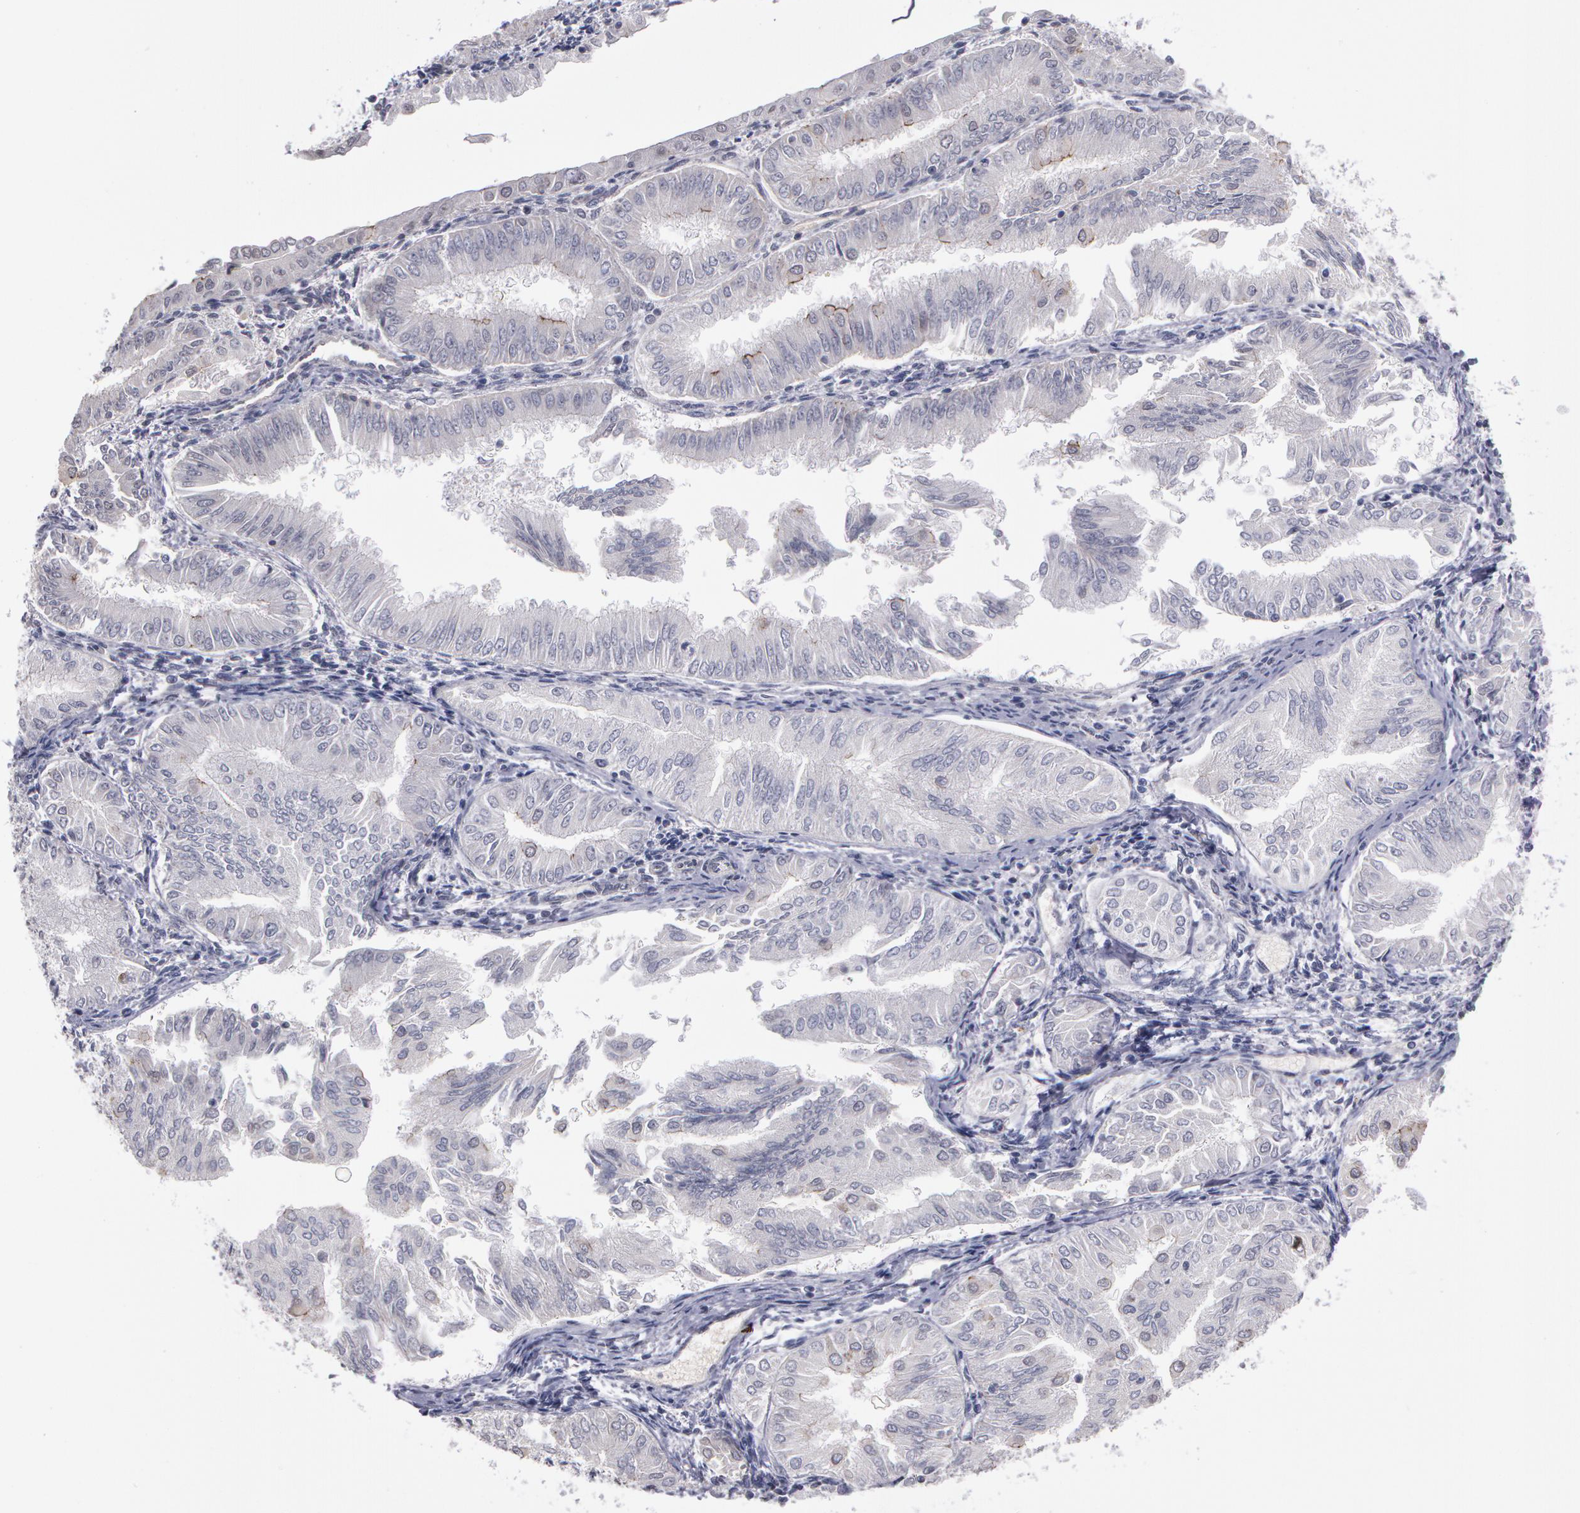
{"staining": {"intensity": "negative", "quantity": "none", "location": "none"}, "tissue": "endometrial cancer", "cell_type": "Tumor cells", "image_type": "cancer", "snomed": [{"axis": "morphology", "description": "Adenocarcinoma, NOS"}, {"axis": "topography", "description": "Endometrium"}], "caption": "This is an immunohistochemistry (IHC) photomicrograph of human endometrial cancer. There is no expression in tumor cells.", "gene": "PRICKLE1", "patient": {"sex": "female", "age": 53}}